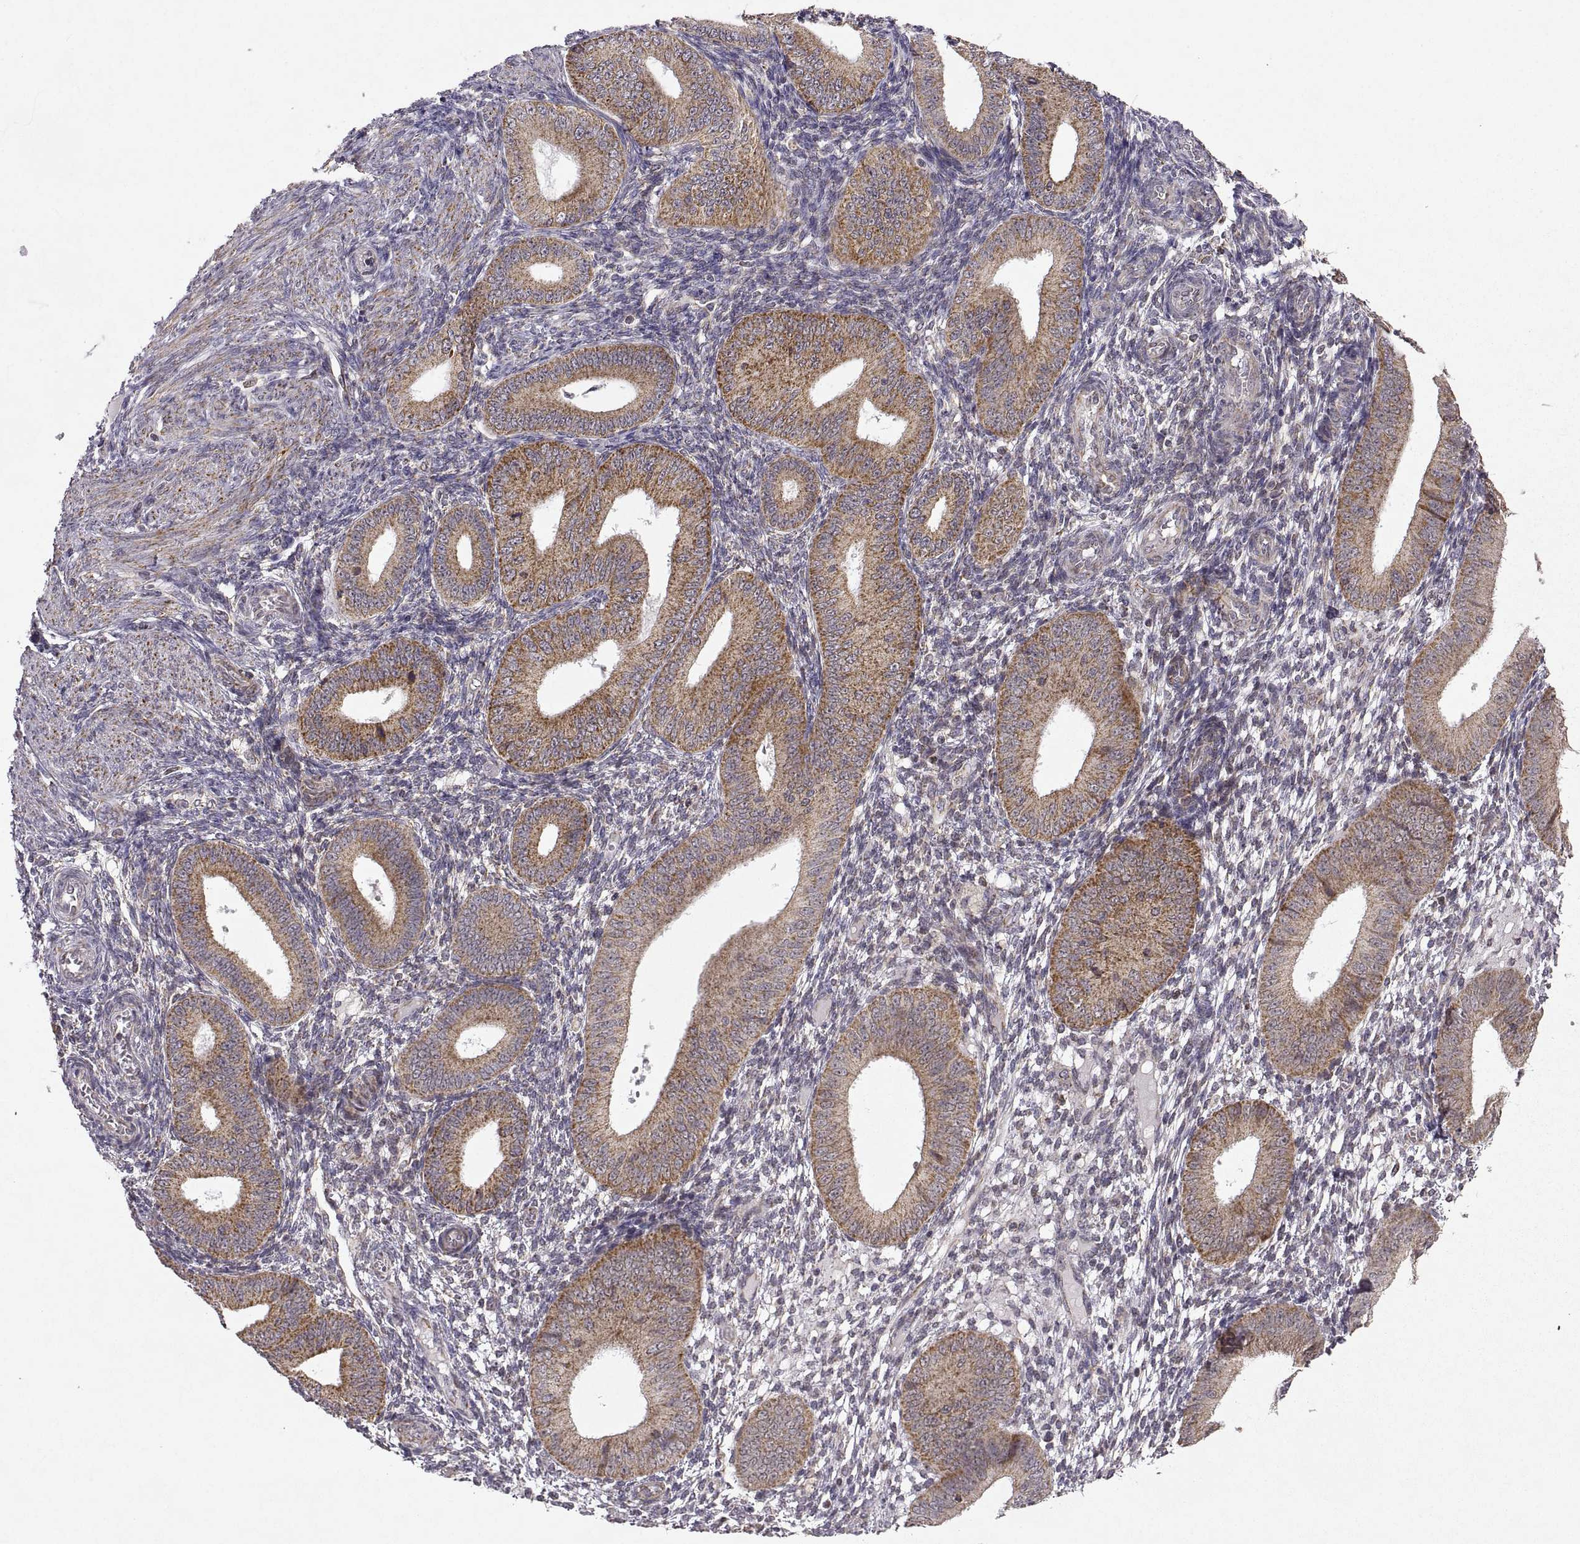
{"staining": {"intensity": "moderate", "quantity": "<25%", "location": "cytoplasmic/membranous"}, "tissue": "endometrium", "cell_type": "Cells in endometrial stroma", "image_type": "normal", "snomed": [{"axis": "morphology", "description": "Normal tissue, NOS"}, {"axis": "topography", "description": "Endometrium"}], "caption": "Moderate cytoplasmic/membranous protein expression is present in approximately <25% of cells in endometrial stroma in endometrium.", "gene": "MANBAL", "patient": {"sex": "female", "age": 39}}